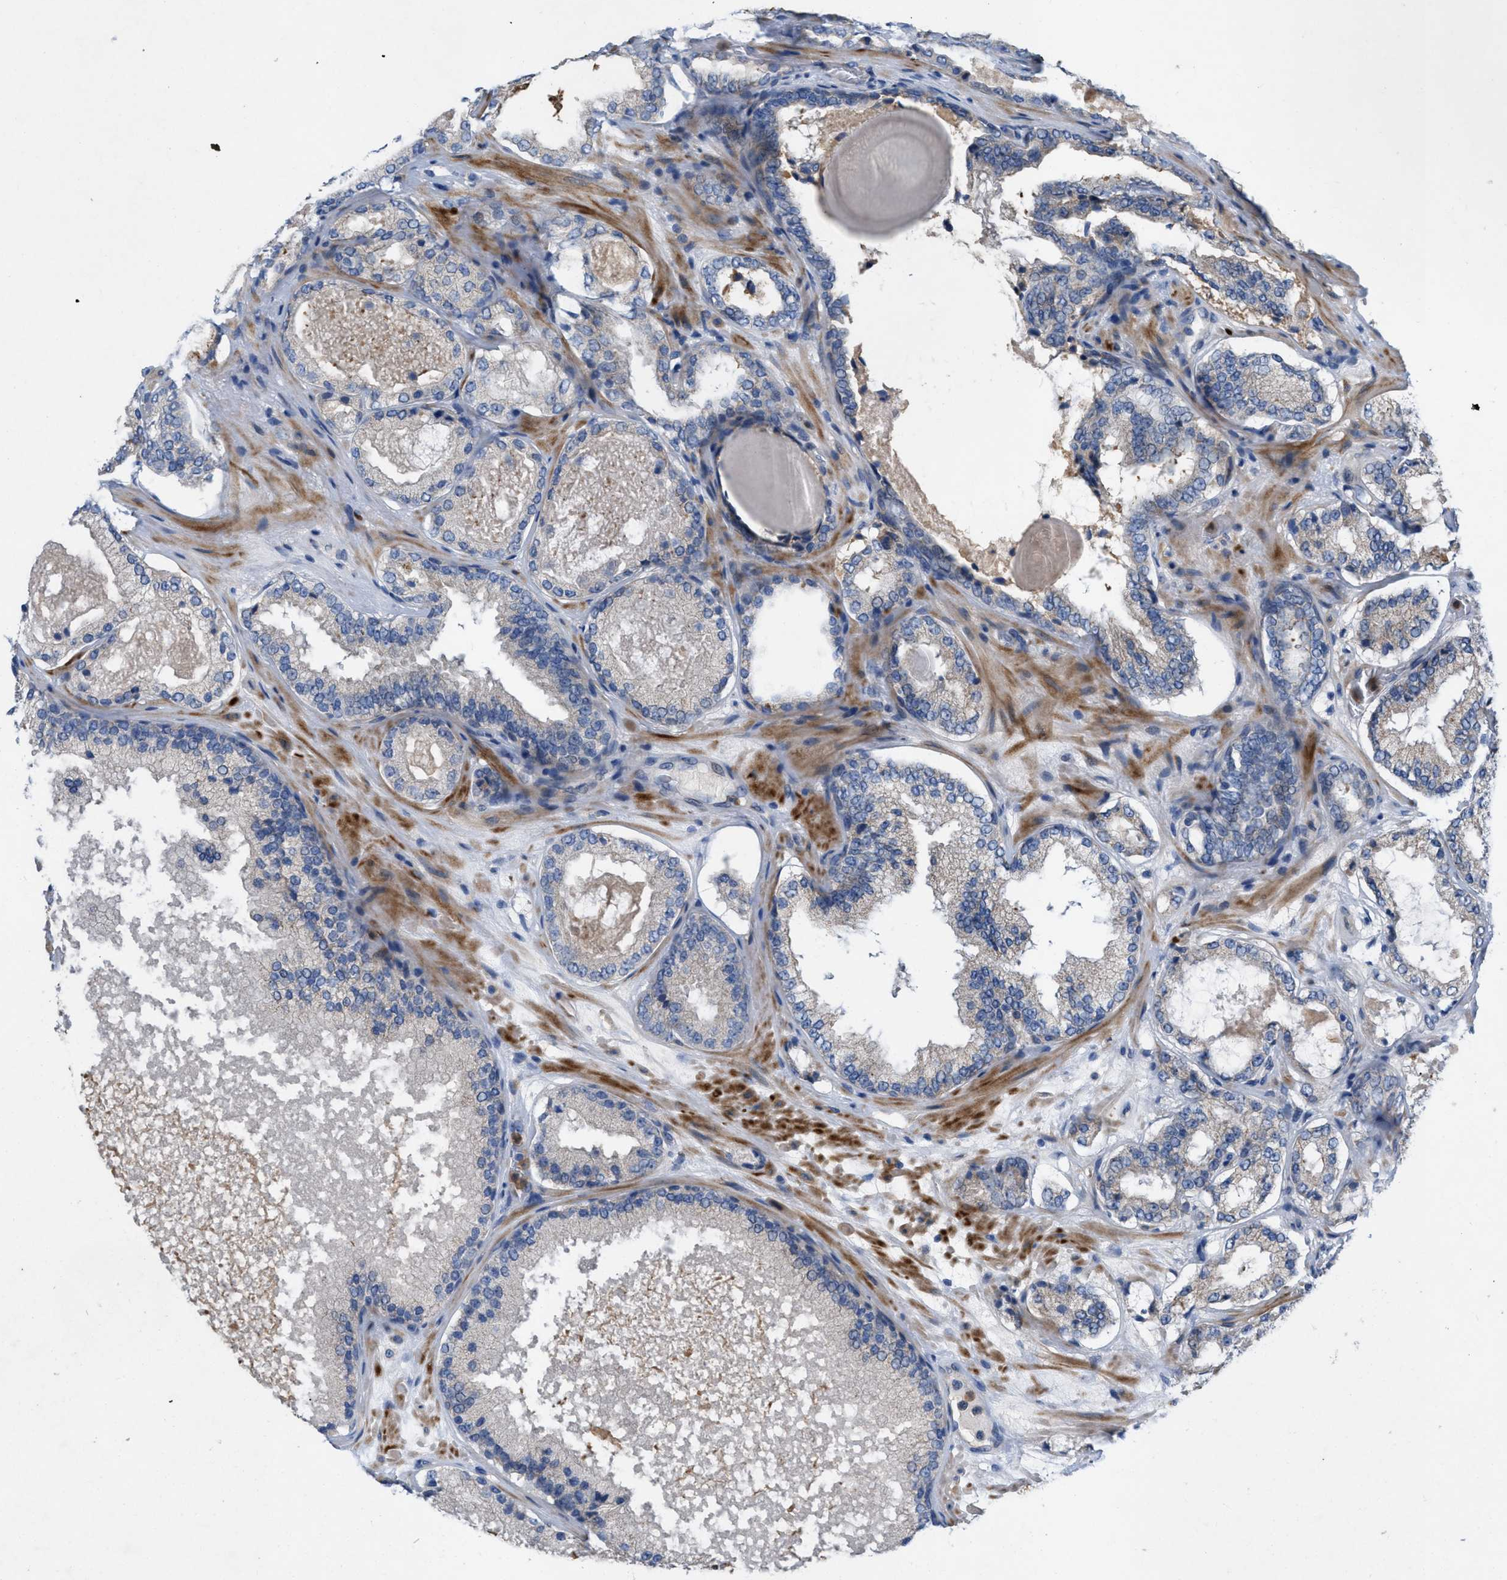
{"staining": {"intensity": "weak", "quantity": "<25%", "location": "cytoplasmic/membranous"}, "tissue": "prostate cancer", "cell_type": "Tumor cells", "image_type": "cancer", "snomed": [{"axis": "morphology", "description": "Adenocarcinoma, High grade"}, {"axis": "topography", "description": "Prostate"}], "caption": "This micrograph is of high-grade adenocarcinoma (prostate) stained with immunohistochemistry (IHC) to label a protein in brown with the nuclei are counter-stained blue. There is no expression in tumor cells. Brightfield microscopy of IHC stained with DAB (brown) and hematoxylin (blue), captured at high magnification.", "gene": "PLPPR5", "patient": {"sex": "male", "age": 65}}